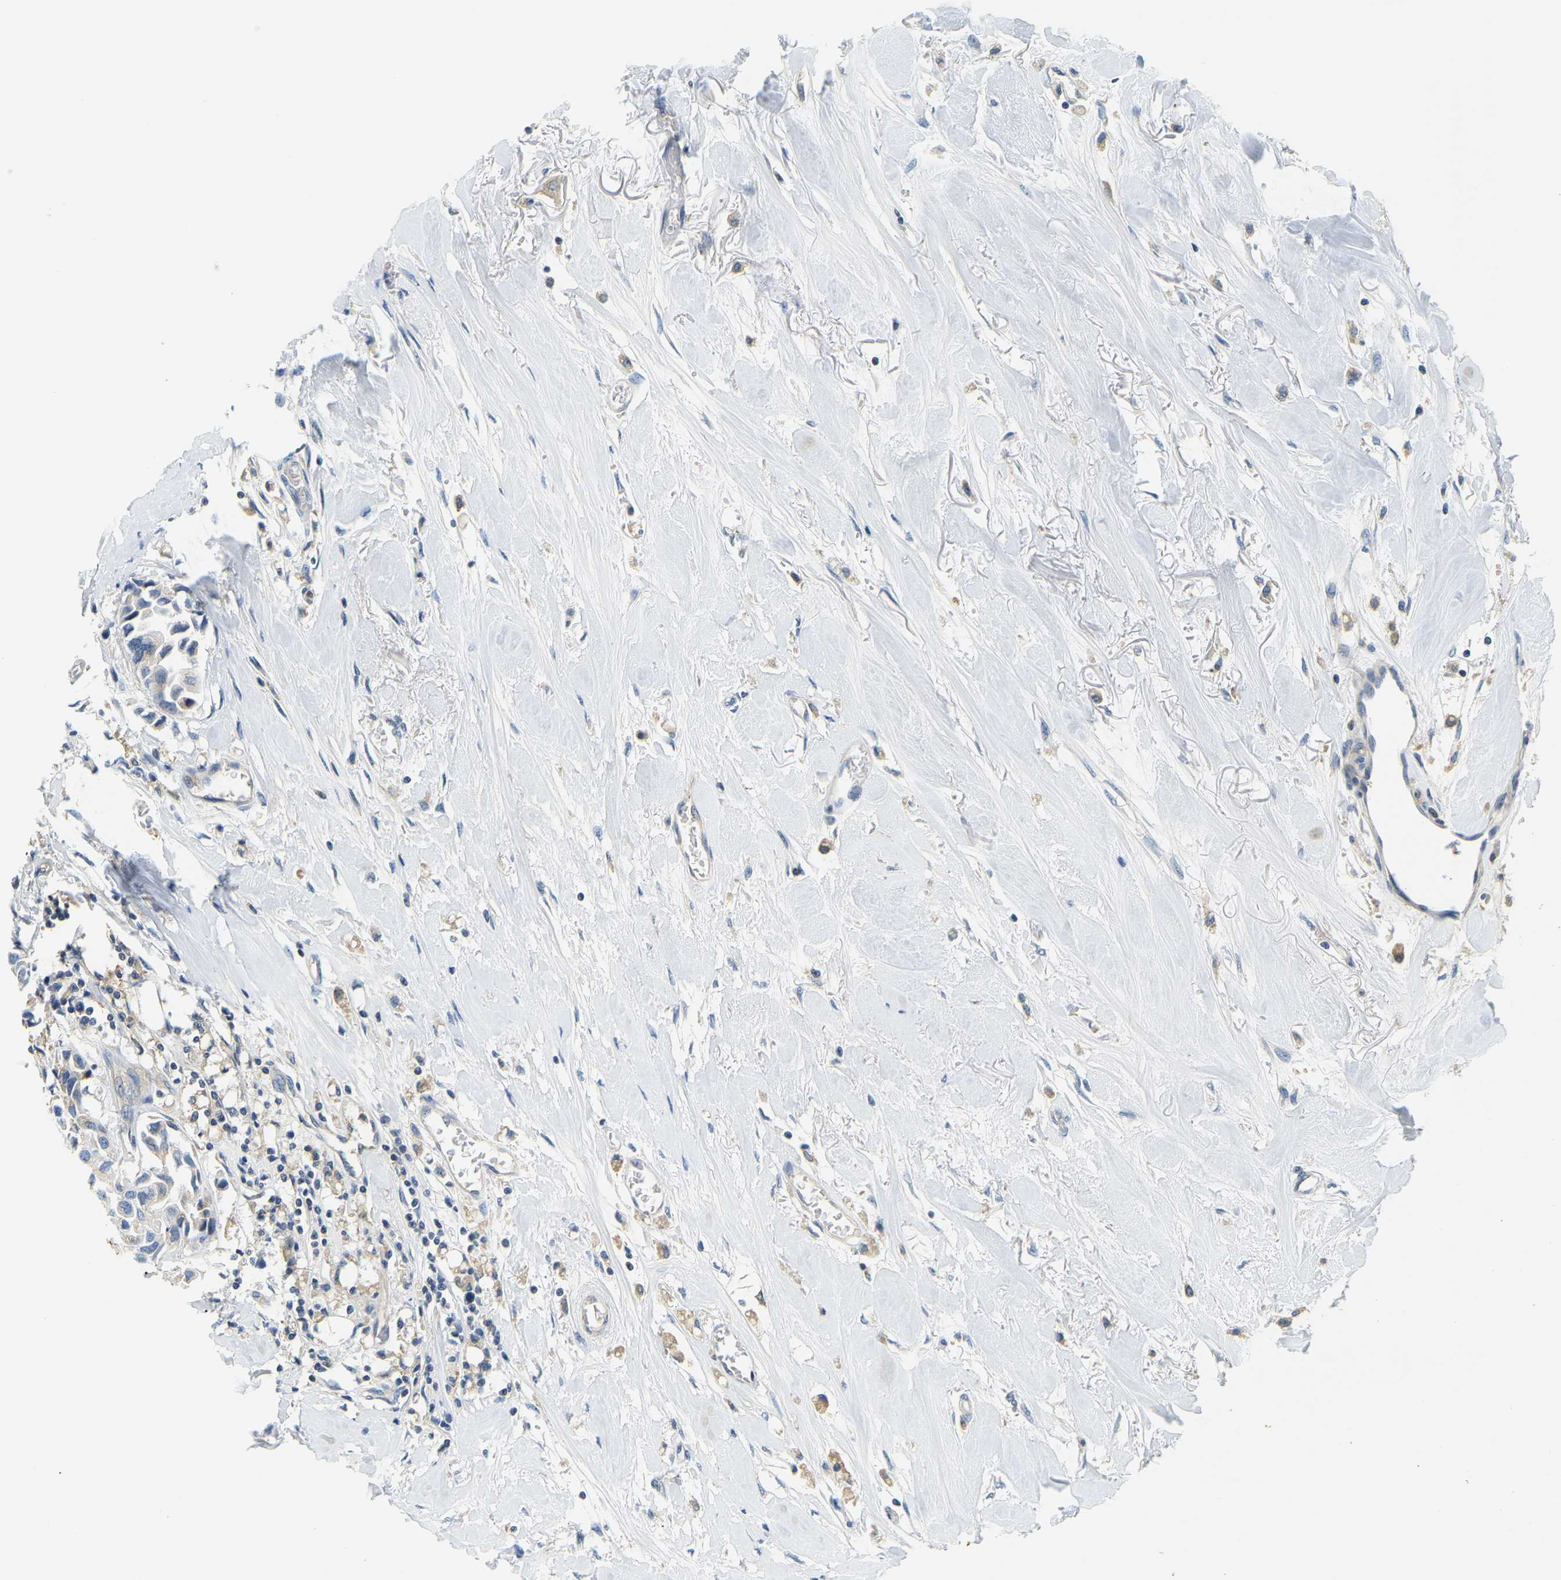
{"staining": {"intensity": "weak", "quantity": "<25%", "location": "cytoplasmic/membranous"}, "tissue": "breast cancer", "cell_type": "Tumor cells", "image_type": "cancer", "snomed": [{"axis": "morphology", "description": "Duct carcinoma"}, {"axis": "topography", "description": "Breast"}], "caption": "Immunohistochemical staining of human intraductal carcinoma (breast) demonstrates no significant expression in tumor cells.", "gene": "RRP1", "patient": {"sex": "female", "age": 80}}